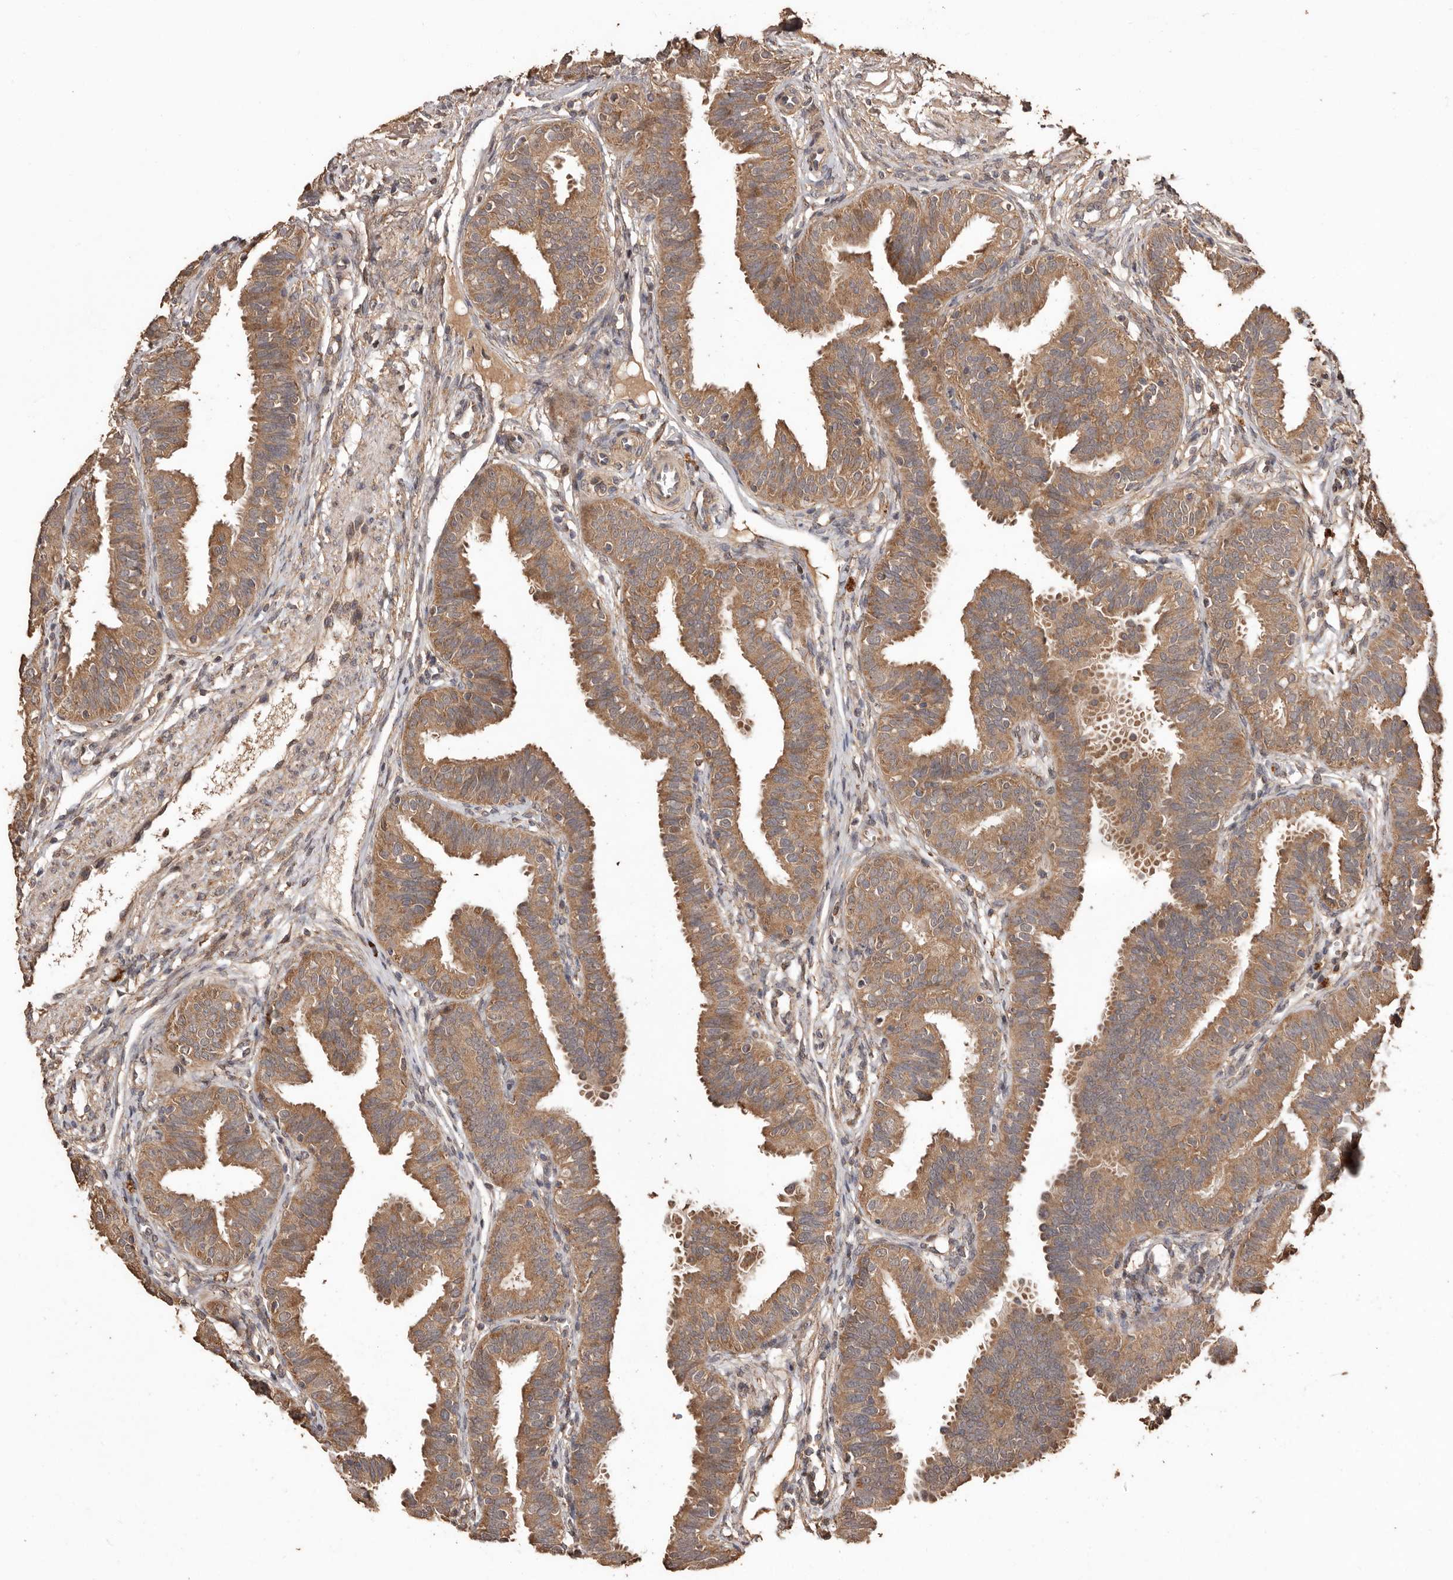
{"staining": {"intensity": "moderate", "quantity": ">75%", "location": "cytoplasmic/membranous"}, "tissue": "fallopian tube", "cell_type": "Glandular cells", "image_type": "normal", "snomed": [{"axis": "morphology", "description": "Normal tissue, NOS"}, {"axis": "topography", "description": "Fallopian tube"}], "caption": "Immunohistochemical staining of normal fallopian tube displays >75% levels of moderate cytoplasmic/membranous protein positivity in about >75% of glandular cells.", "gene": "RWDD1", "patient": {"sex": "female", "age": 35}}